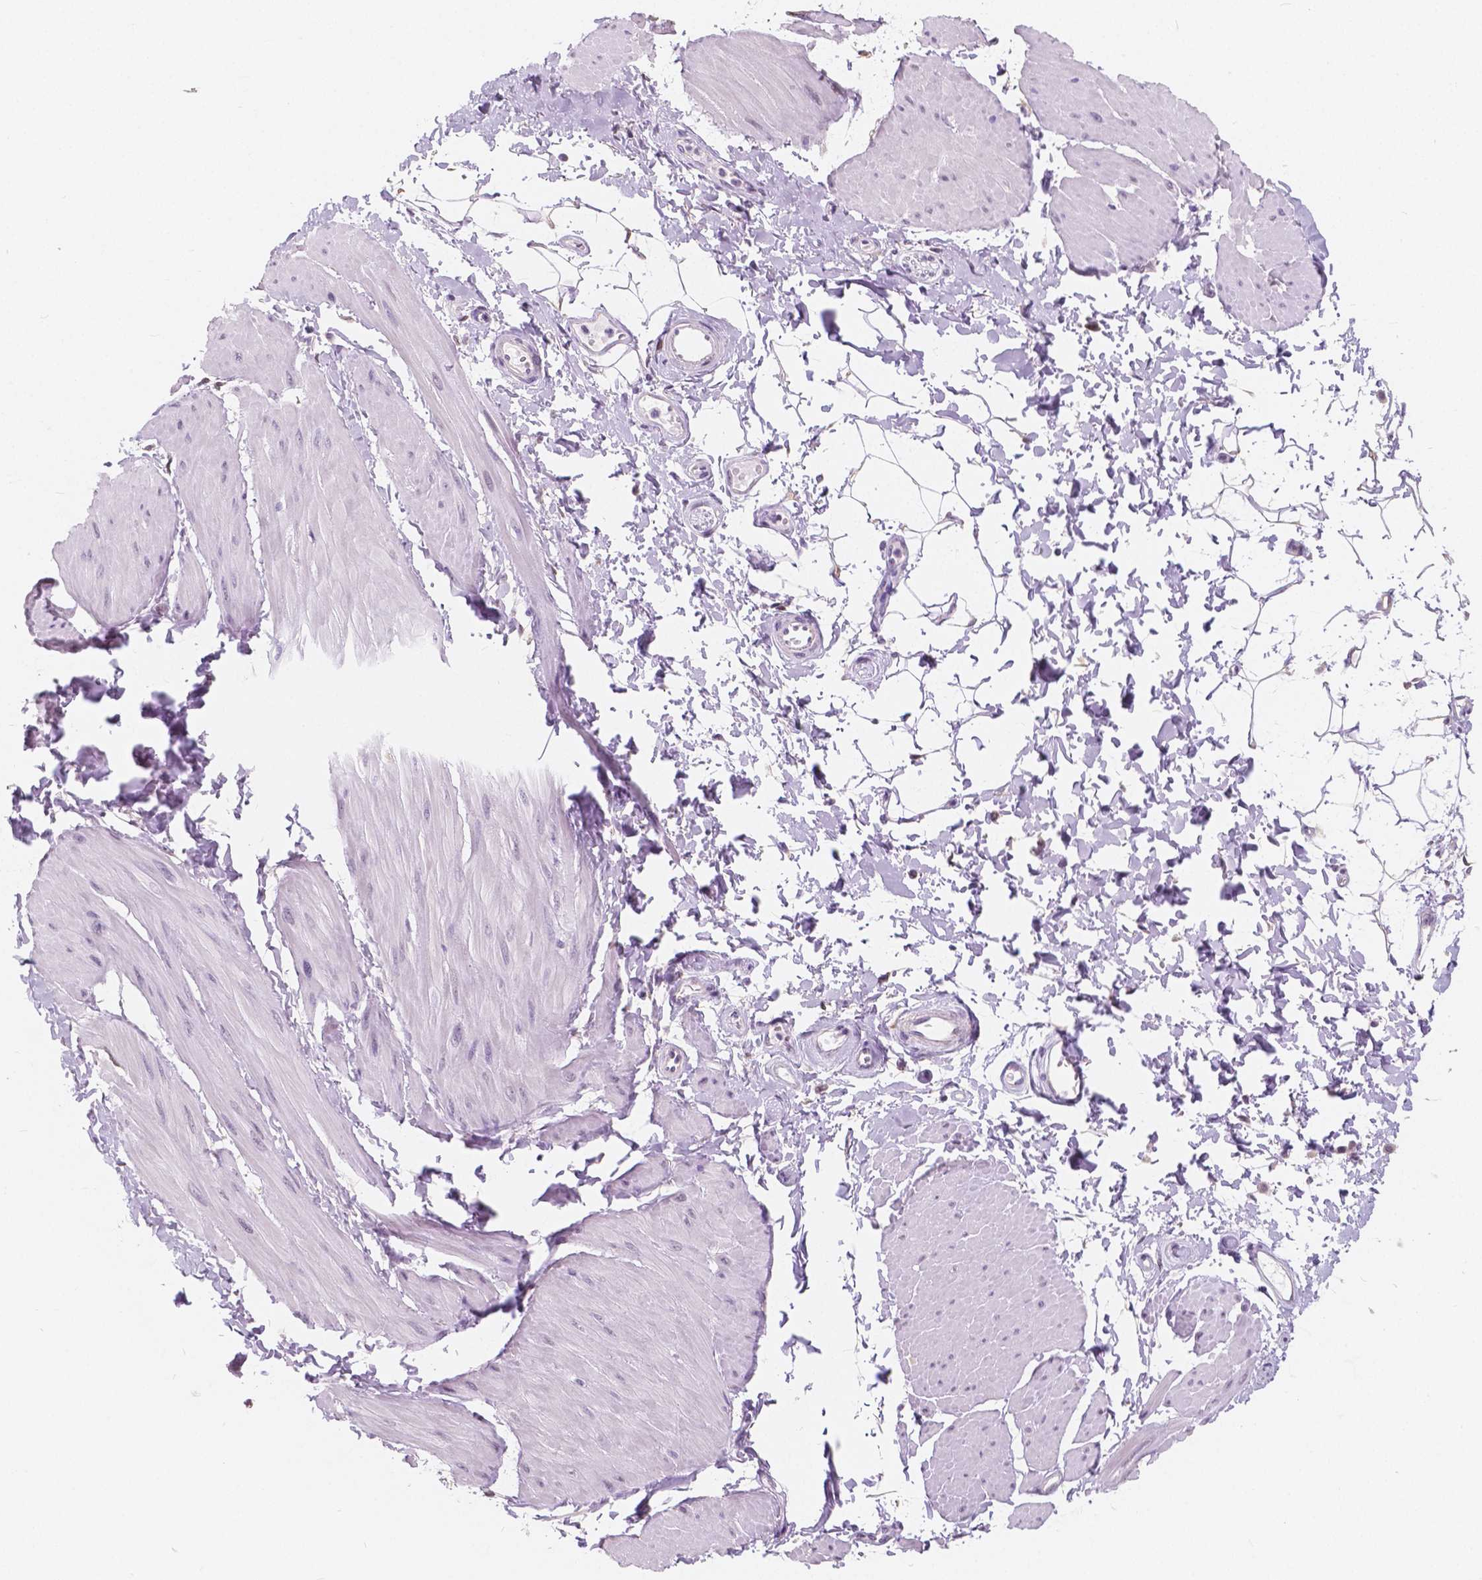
{"staining": {"intensity": "negative", "quantity": "none", "location": "none"}, "tissue": "adipose tissue", "cell_type": "Adipocytes", "image_type": "normal", "snomed": [{"axis": "morphology", "description": "Normal tissue, NOS"}, {"axis": "topography", "description": "Smooth muscle"}, {"axis": "topography", "description": "Peripheral nerve tissue"}], "caption": "Adipocytes are negative for brown protein staining in normal adipose tissue. (DAB (3,3'-diaminobenzidine) immunohistochemistry (IHC) visualized using brightfield microscopy, high magnification).", "gene": "NOLC1", "patient": {"sex": "male", "age": 58}}